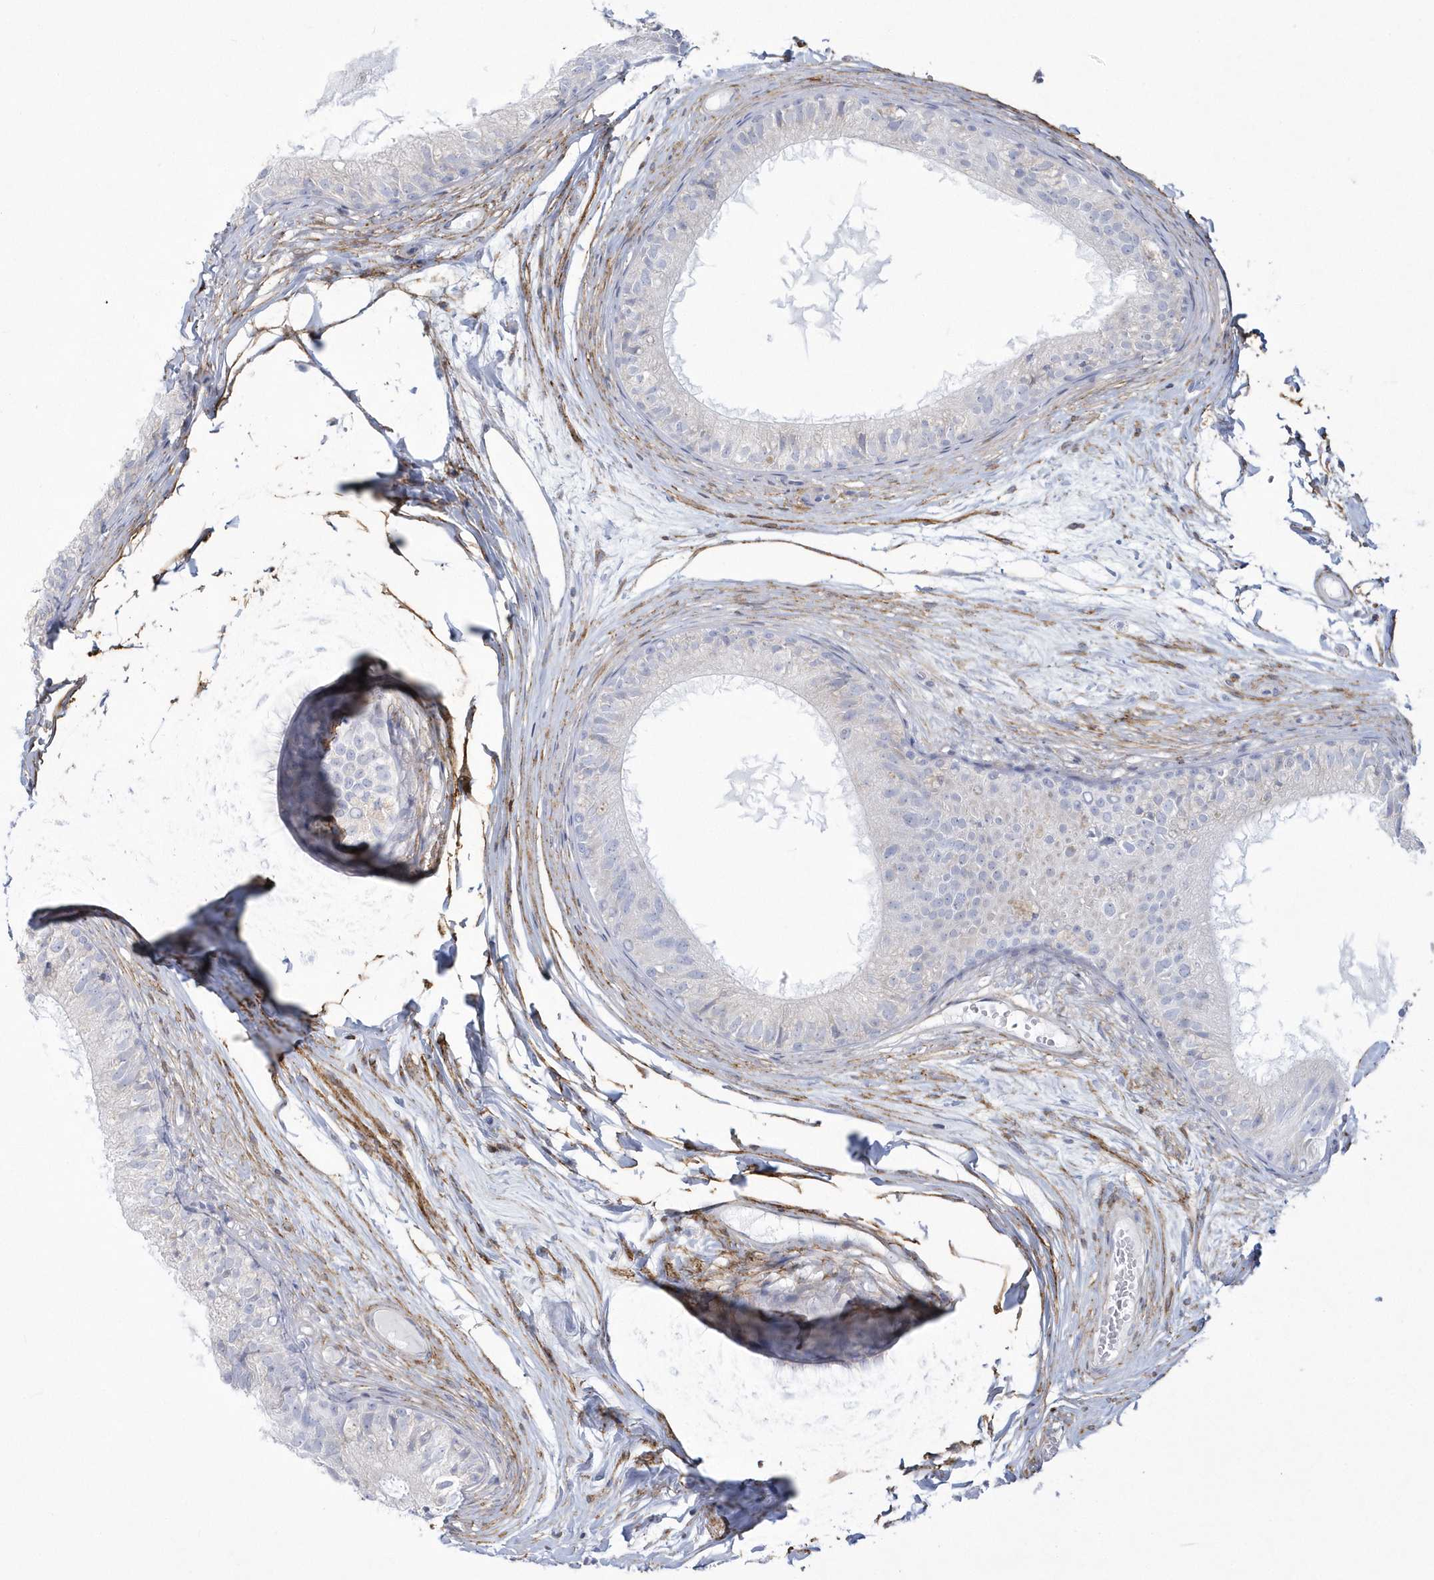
{"staining": {"intensity": "negative", "quantity": "none", "location": "none"}, "tissue": "epididymis", "cell_type": "Glandular cells", "image_type": "normal", "snomed": [{"axis": "morphology", "description": "Normal tissue, NOS"}, {"axis": "morphology", "description": "Seminoma in situ"}, {"axis": "topography", "description": "Testis"}, {"axis": "topography", "description": "Epididymis"}], "caption": "The micrograph displays no significant staining in glandular cells of epididymis.", "gene": "WDR27", "patient": {"sex": "male", "age": 28}}